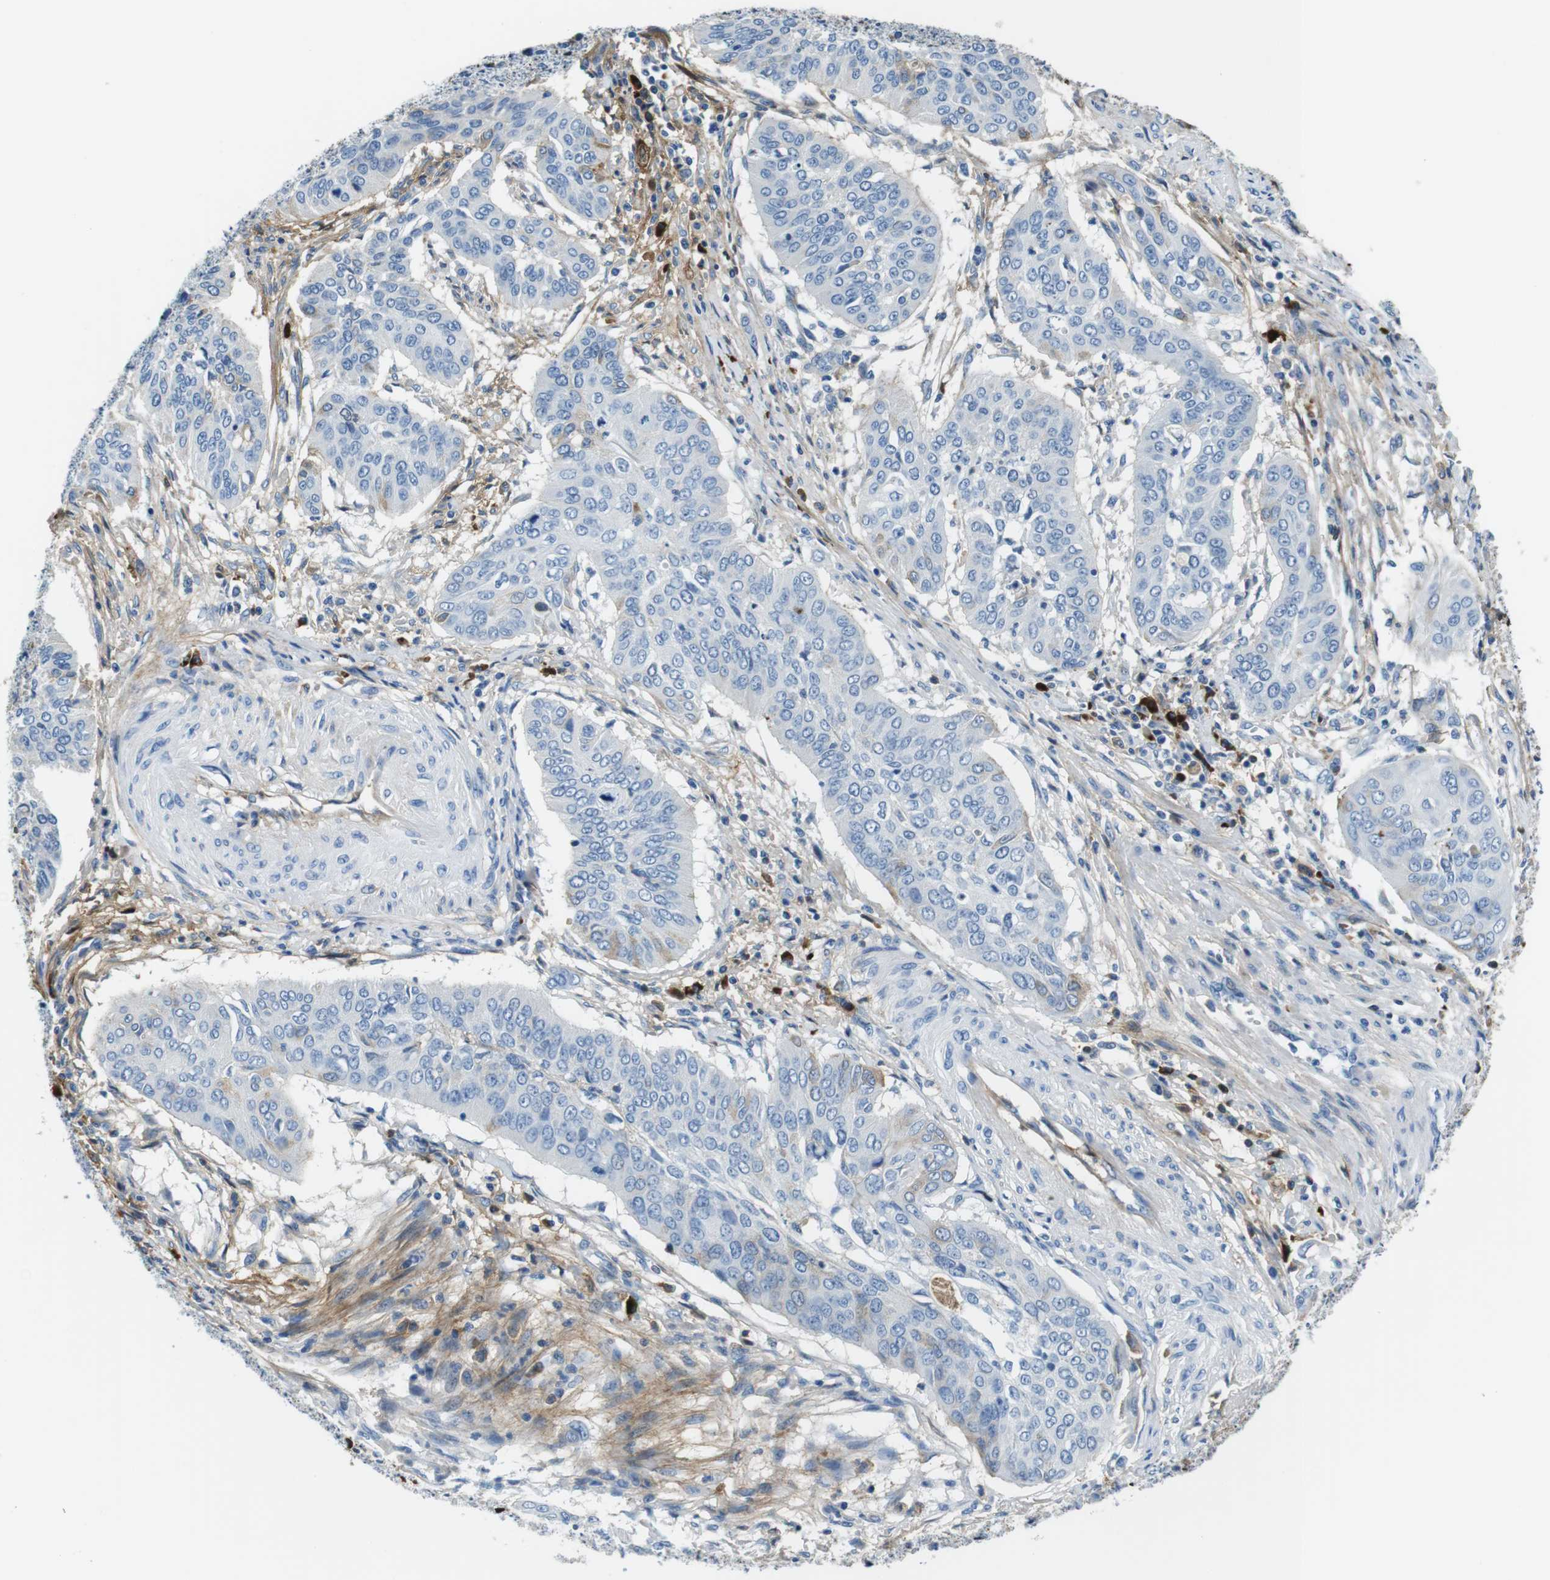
{"staining": {"intensity": "negative", "quantity": "none", "location": "none"}, "tissue": "cervical cancer", "cell_type": "Tumor cells", "image_type": "cancer", "snomed": [{"axis": "morphology", "description": "Normal tissue, NOS"}, {"axis": "morphology", "description": "Squamous cell carcinoma, NOS"}, {"axis": "topography", "description": "Cervix"}], "caption": "Immunohistochemistry of human cervical squamous cell carcinoma reveals no expression in tumor cells.", "gene": "IGKC", "patient": {"sex": "female", "age": 39}}